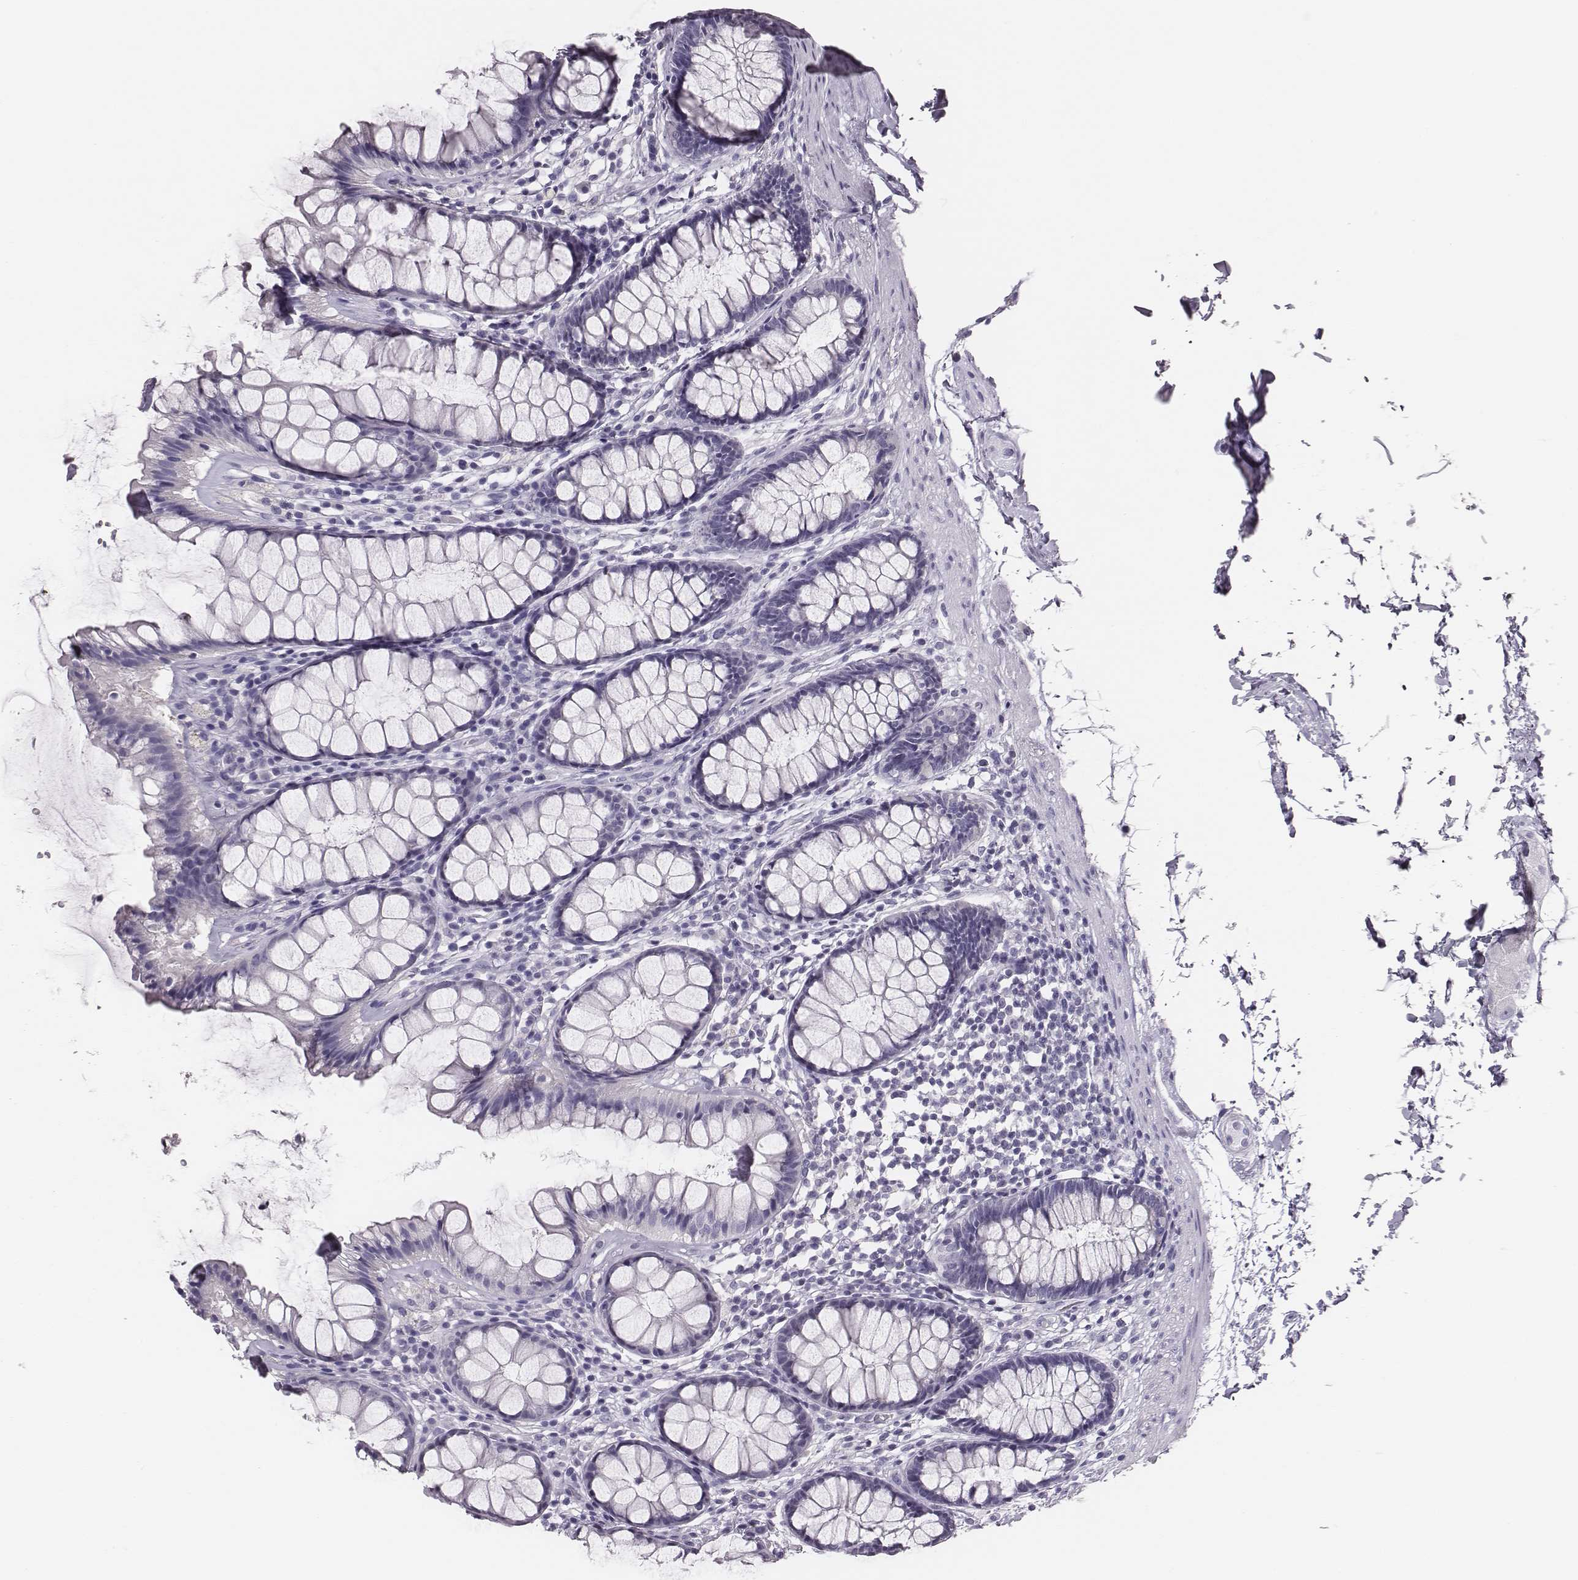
{"staining": {"intensity": "negative", "quantity": "none", "location": "none"}, "tissue": "rectum", "cell_type": "Glandular cells", "image_type": "normal", "snomed": [{"axis": "morphology", "description": "Normal tissue, NOS"}, {"axis": "topography", "description": "Rectum"}], "caption": "Histopathology image shows no protein expression in glandular cells of unremarkable rectum. (Immunohistochemistry (ihc), brightfield microscopy, high magnification).", "gene": "H1", "patient": {"sex": "male", "age": 72}}